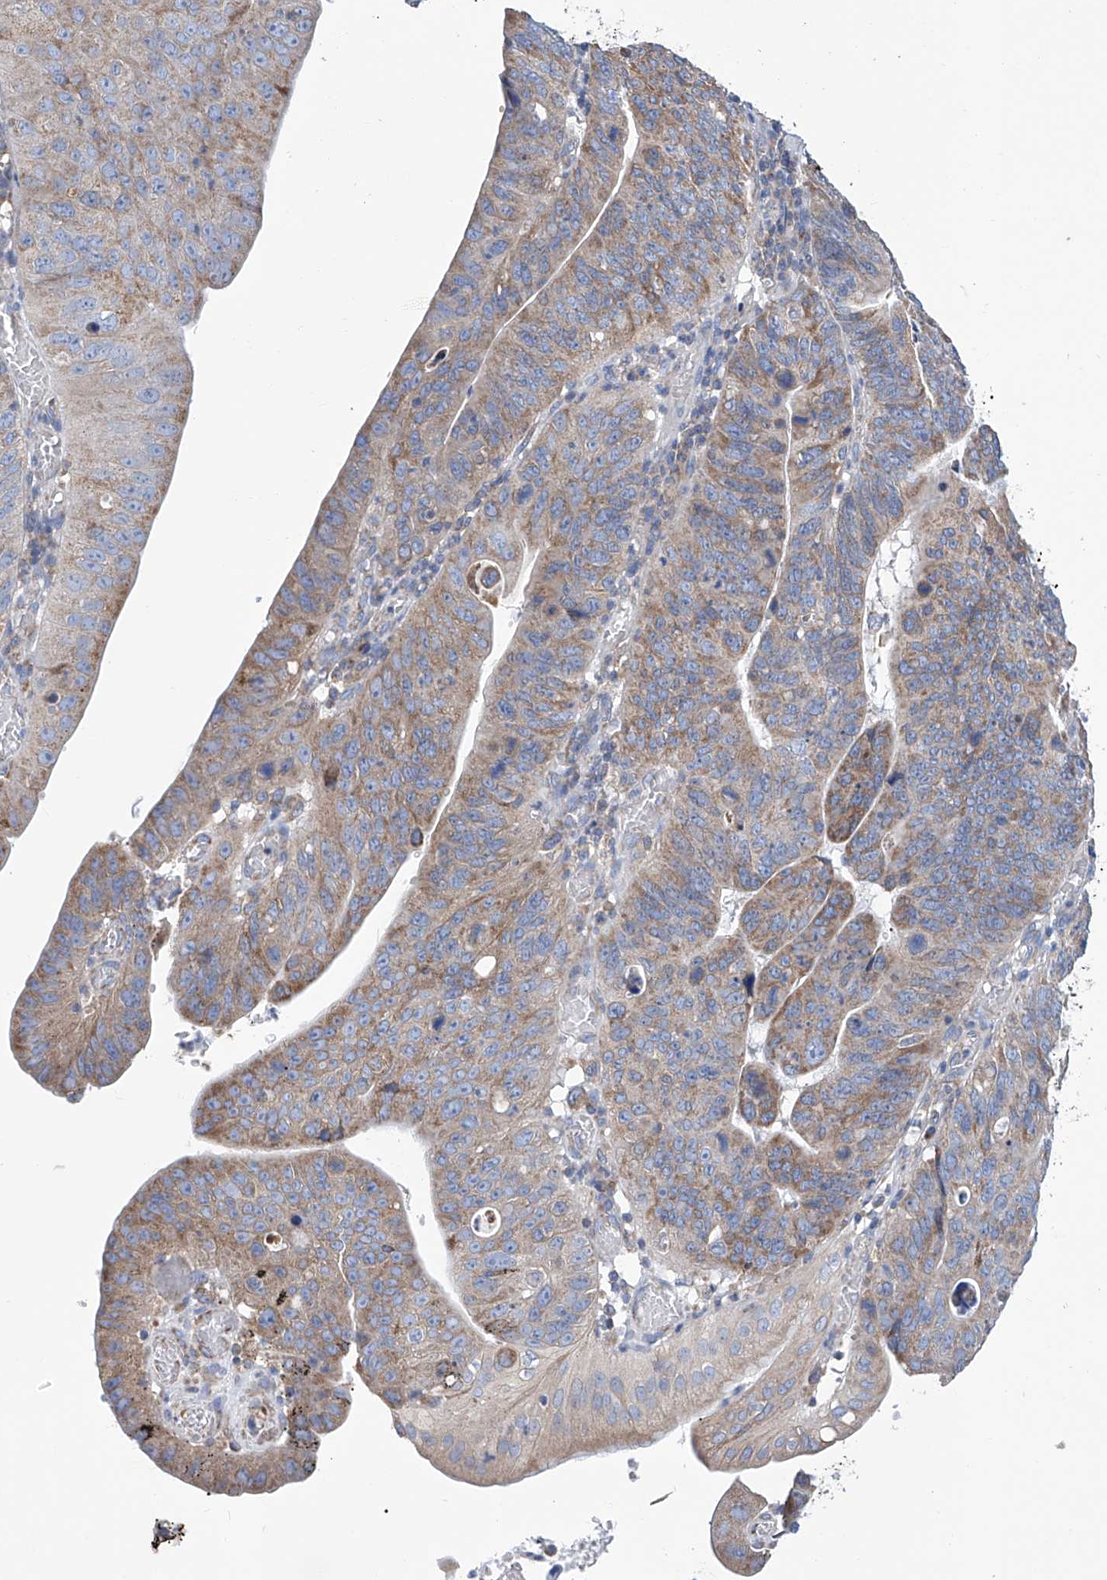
{"staining": {"intensity": "moderate", "quantity": "25%-75%", "location": "cytoplasmic/membranous"}, "tissue": "stomach cancer", "cell_type": "Tumor cells", "image_type": "cancer", "snomed": [{"axis": "morphology", "description": "Adenocarcinoma, NOS"}, {"axis": "topography", "description": "Stomach"}], "caption": "DAB (3,3'-diaminobenzidine) immunohistochemical staining of stomach adenocarcinoma shows moderate cytoplasmic/membranous protein expression in about 25%-75% of tumor cells.", "gene": "MAD2L1", "patient": {"sex": "female", "age": 59}}